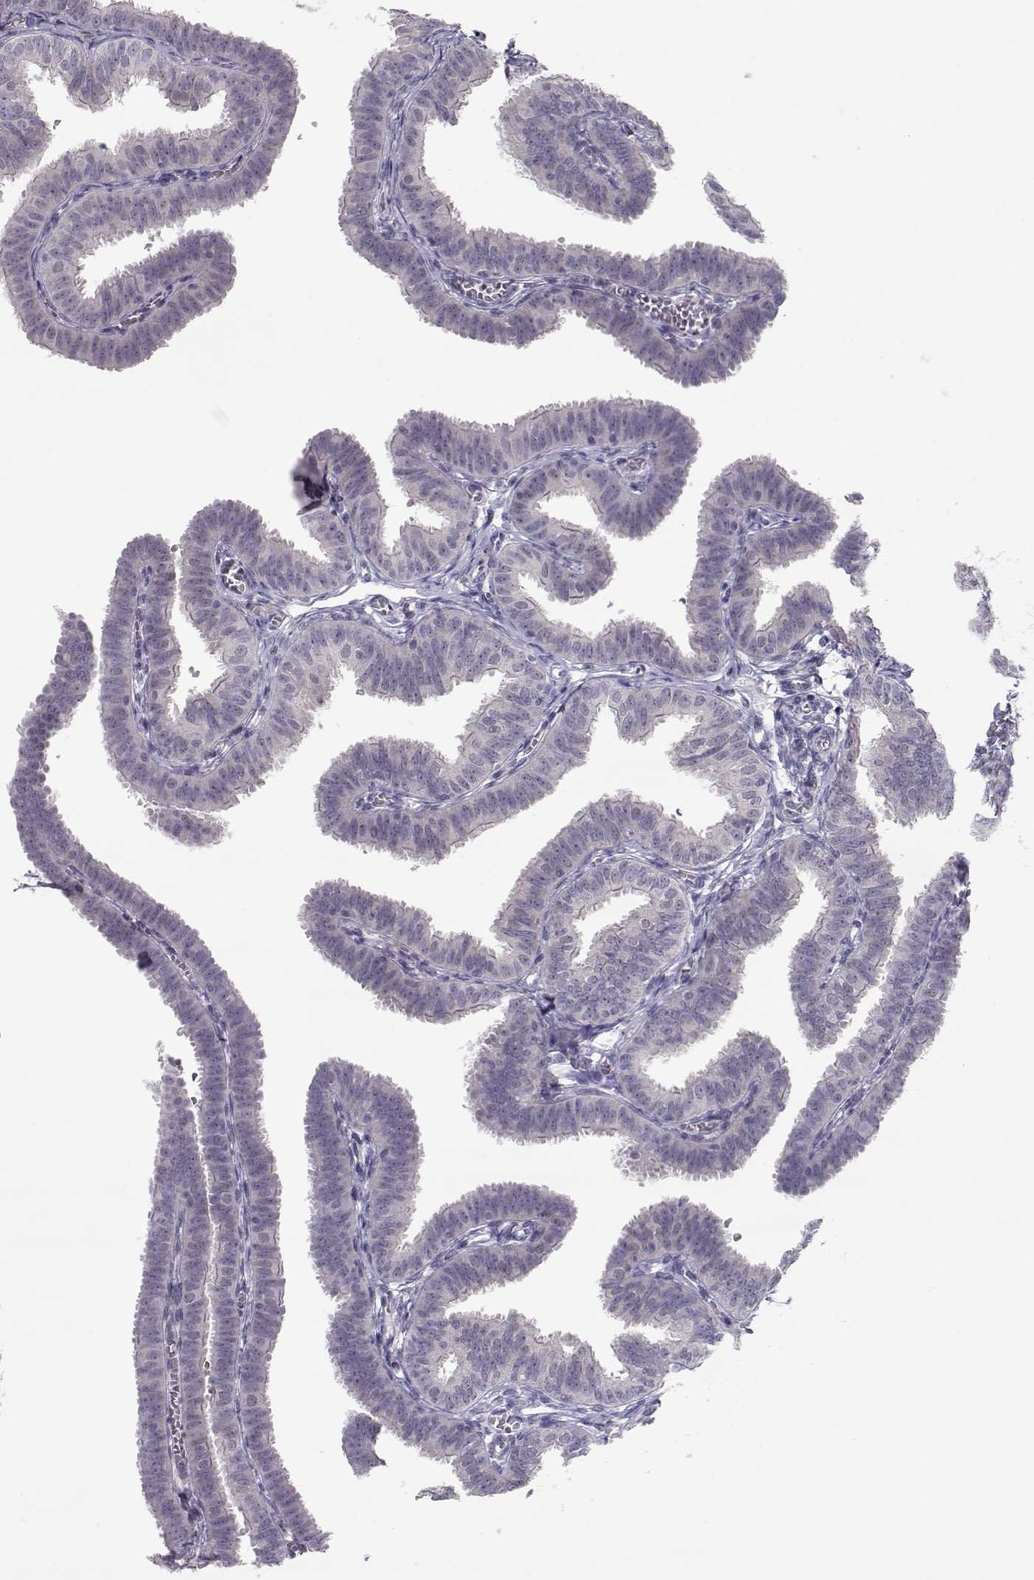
{"staining": {"intensity": "negative", "quantity": "none", "location": "none"}, "tissue": "fallopian tube", "cell_type": "Glandular cells", "image_type": "normal", "snomed": [{"axis": "morphology", "description": "Normal tissue, NOS"}, {"axis": "topography", "description": "Fallopian tube"}], "caption": "A micrograph of fallopian tube stained for a protein displays no brown staining in glandular cells. (IHC, brightfield microscopy, high magnification).", "gene": "NPVF", "patient": {"sex": "female", "age": 25}}